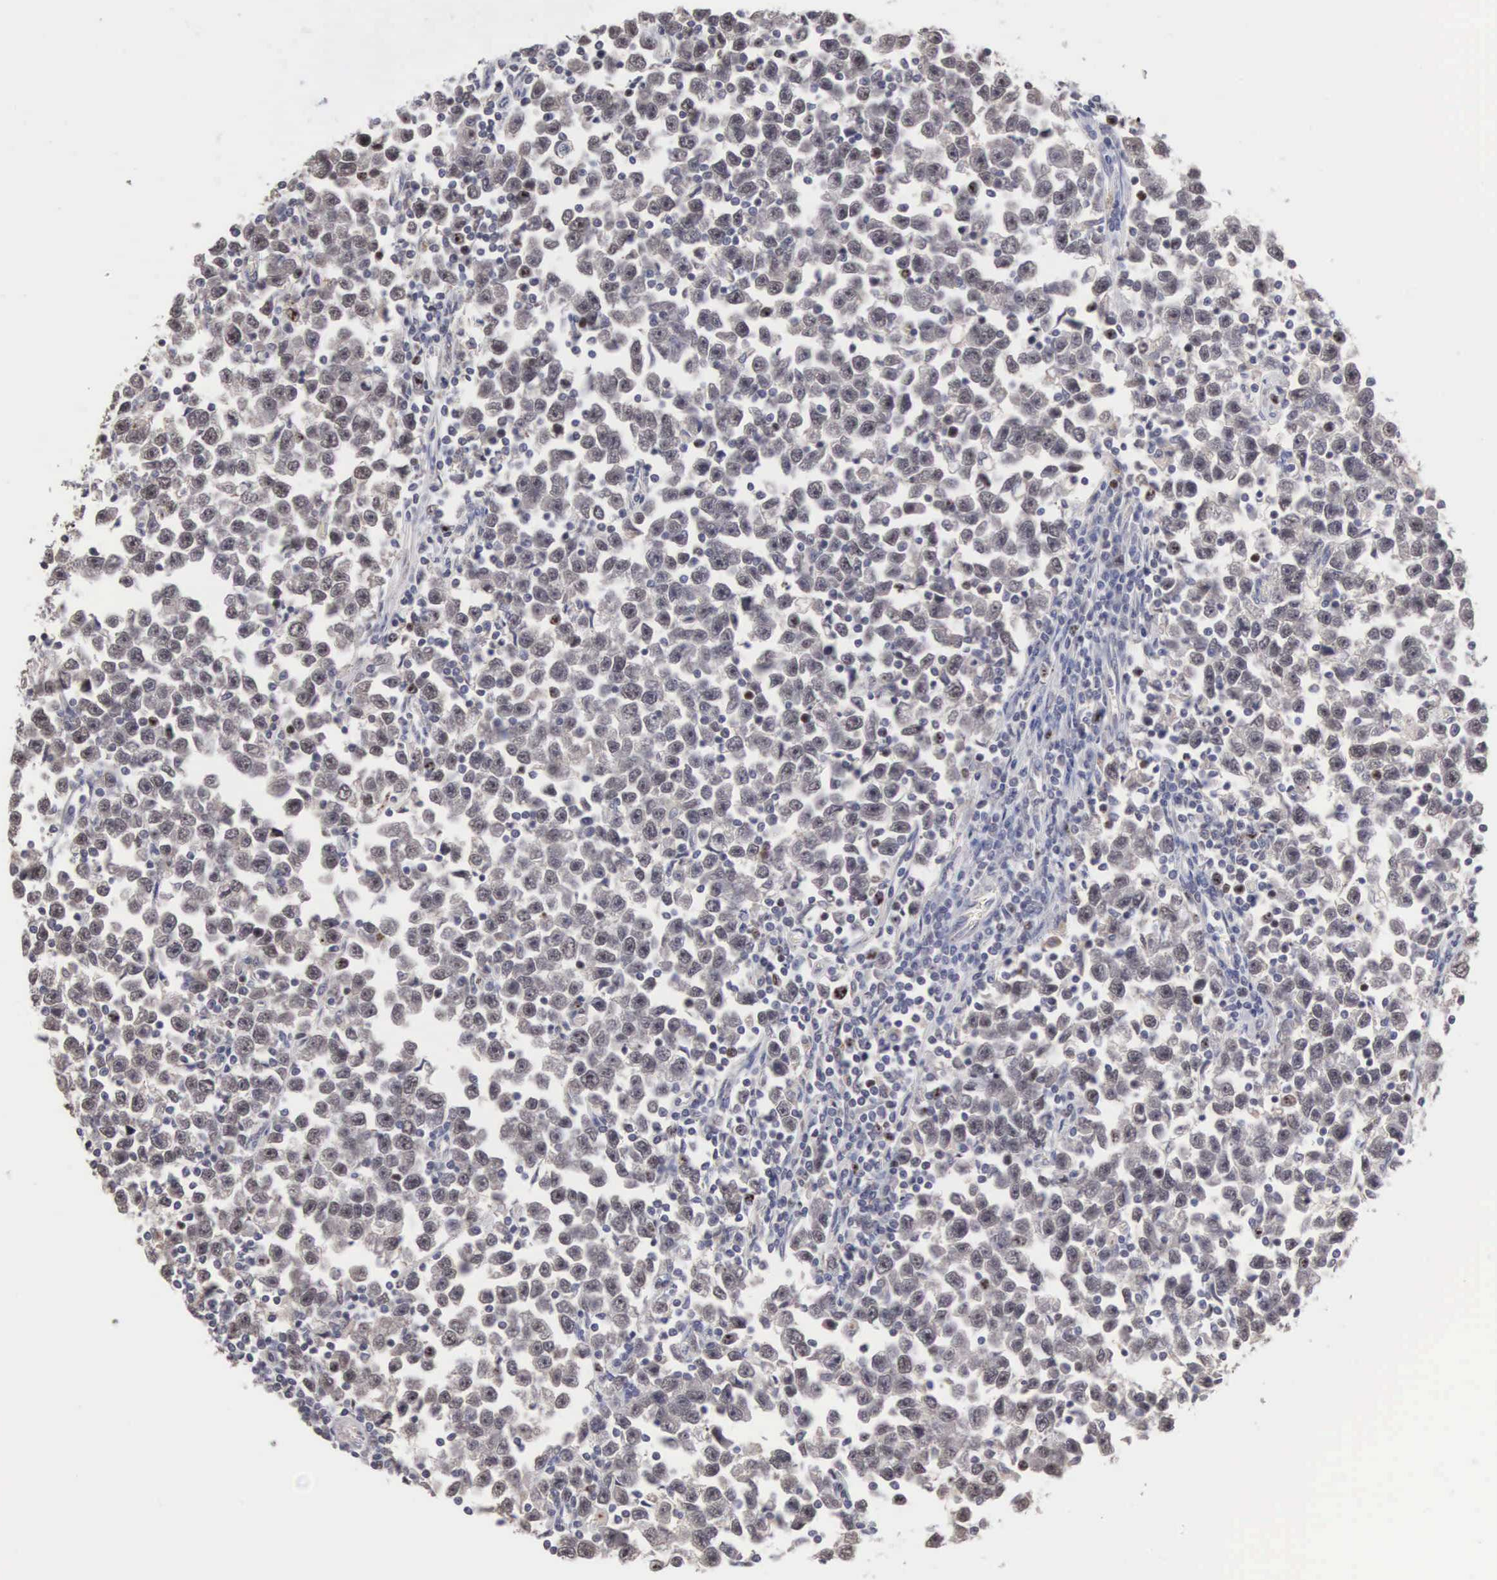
{"staining": {"intensity": "negative", "quantity": "none", "location": "none"}, "tissue": "testis cancer", "cell_type": "Tumor cells", "image_type": "cancer", "snomed": [{"axis": "morphology", "description": "Seminoma, NOS"}, {"axis": "topography", "description": "Testis"}], "caption": "Immunohistochemical staining of human testis cancer (seminoma) exhibits no significant positivity in tumor cells.", "gene": "KDM6A", "patient": {"sex": "male", "age": 43}}